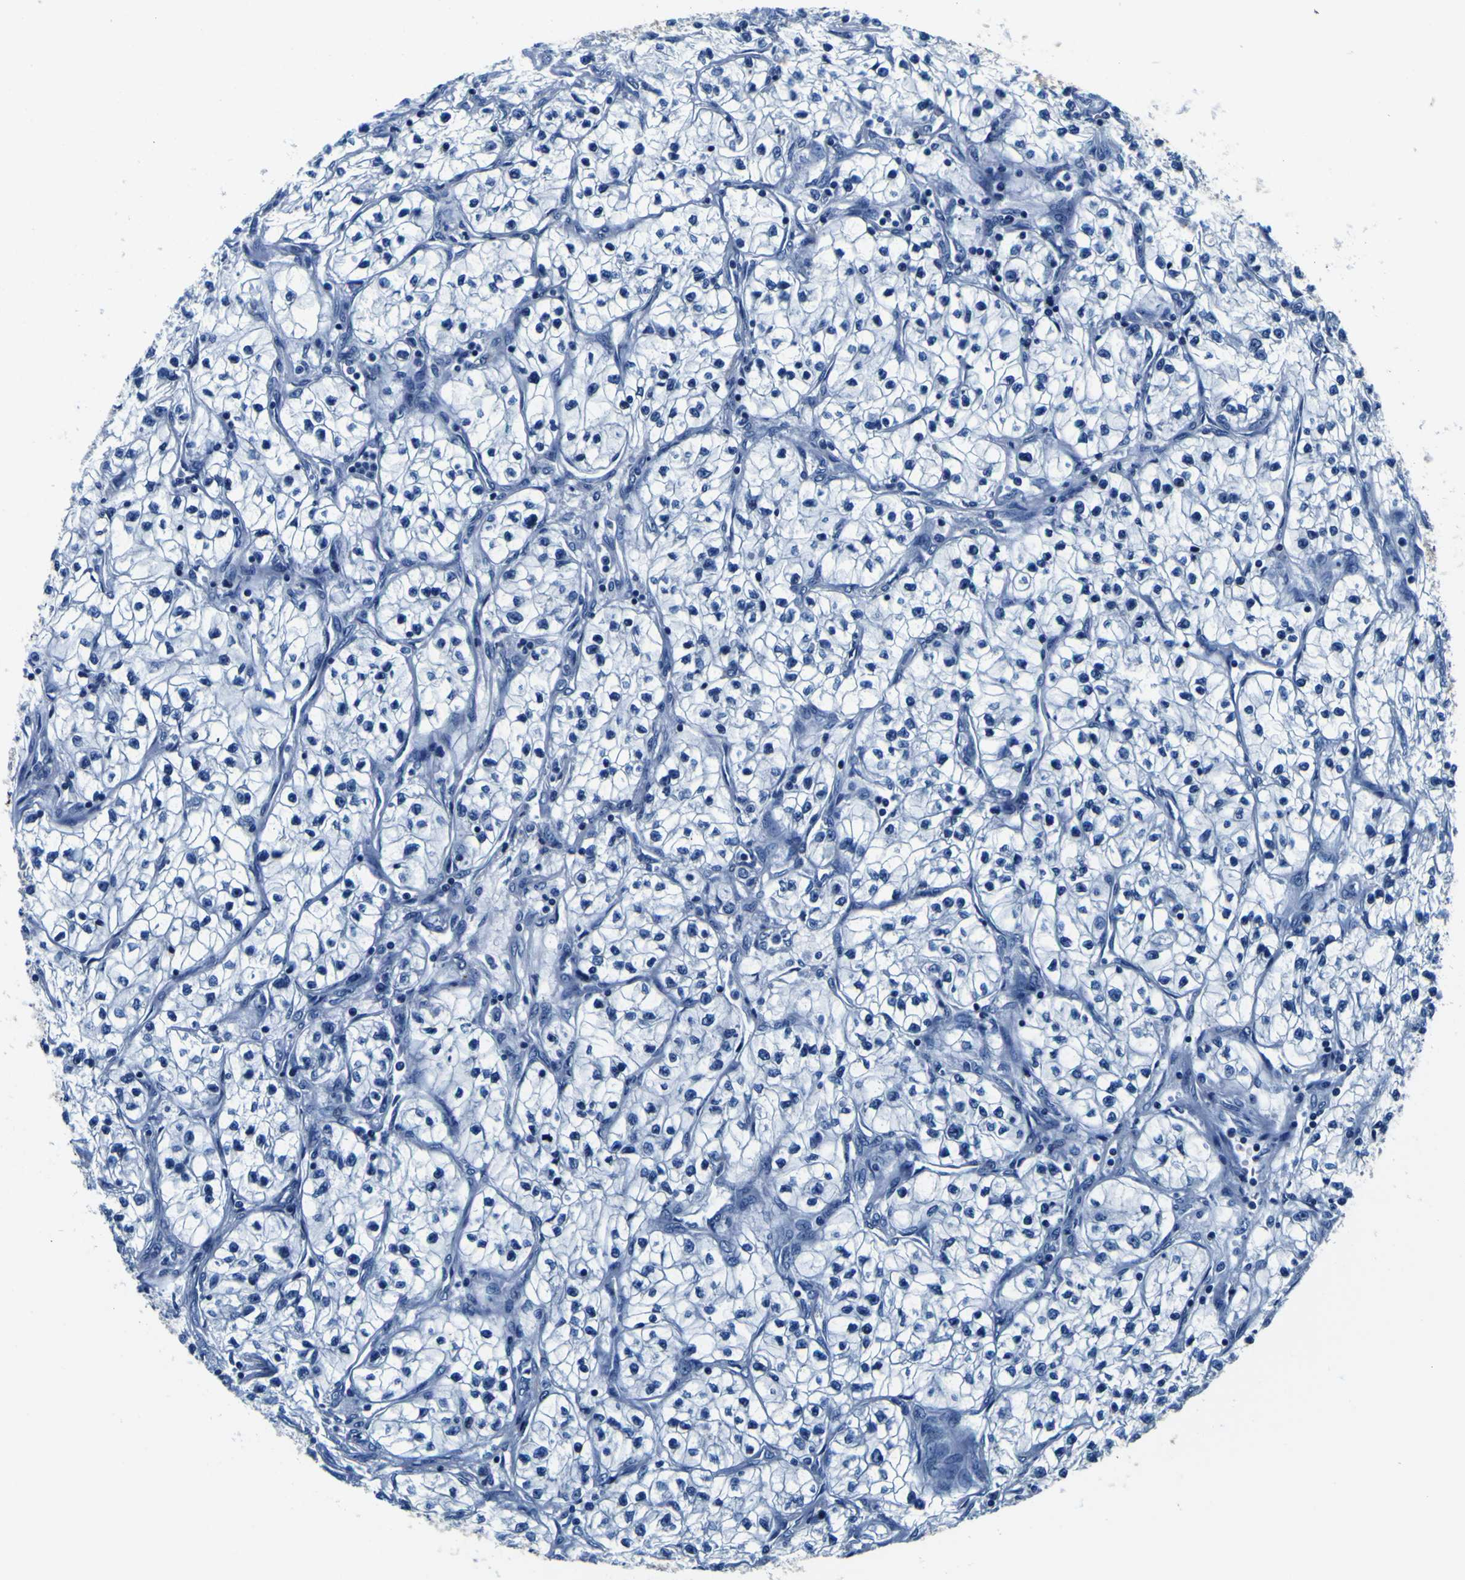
{"staining": {"intensity": "negative", "quantity": "none", "location": "none"}, "tissue": "renal cancer", "cell_type": "Tumor cells", "image_type": "cancer", "snomed": [{"axis": "morphology", "description": "Adenocarcinoma, NOS"}, {"axis": "topography", "description": "Kidney"}], "caption": "Micrograph shows no protein positivity in tumor cells of adenocarcinoma (renal) tissue. Nuclei are stained in blue.", "gene": "TUBA1B", "patient": {"sex": "female", "age": 57}}